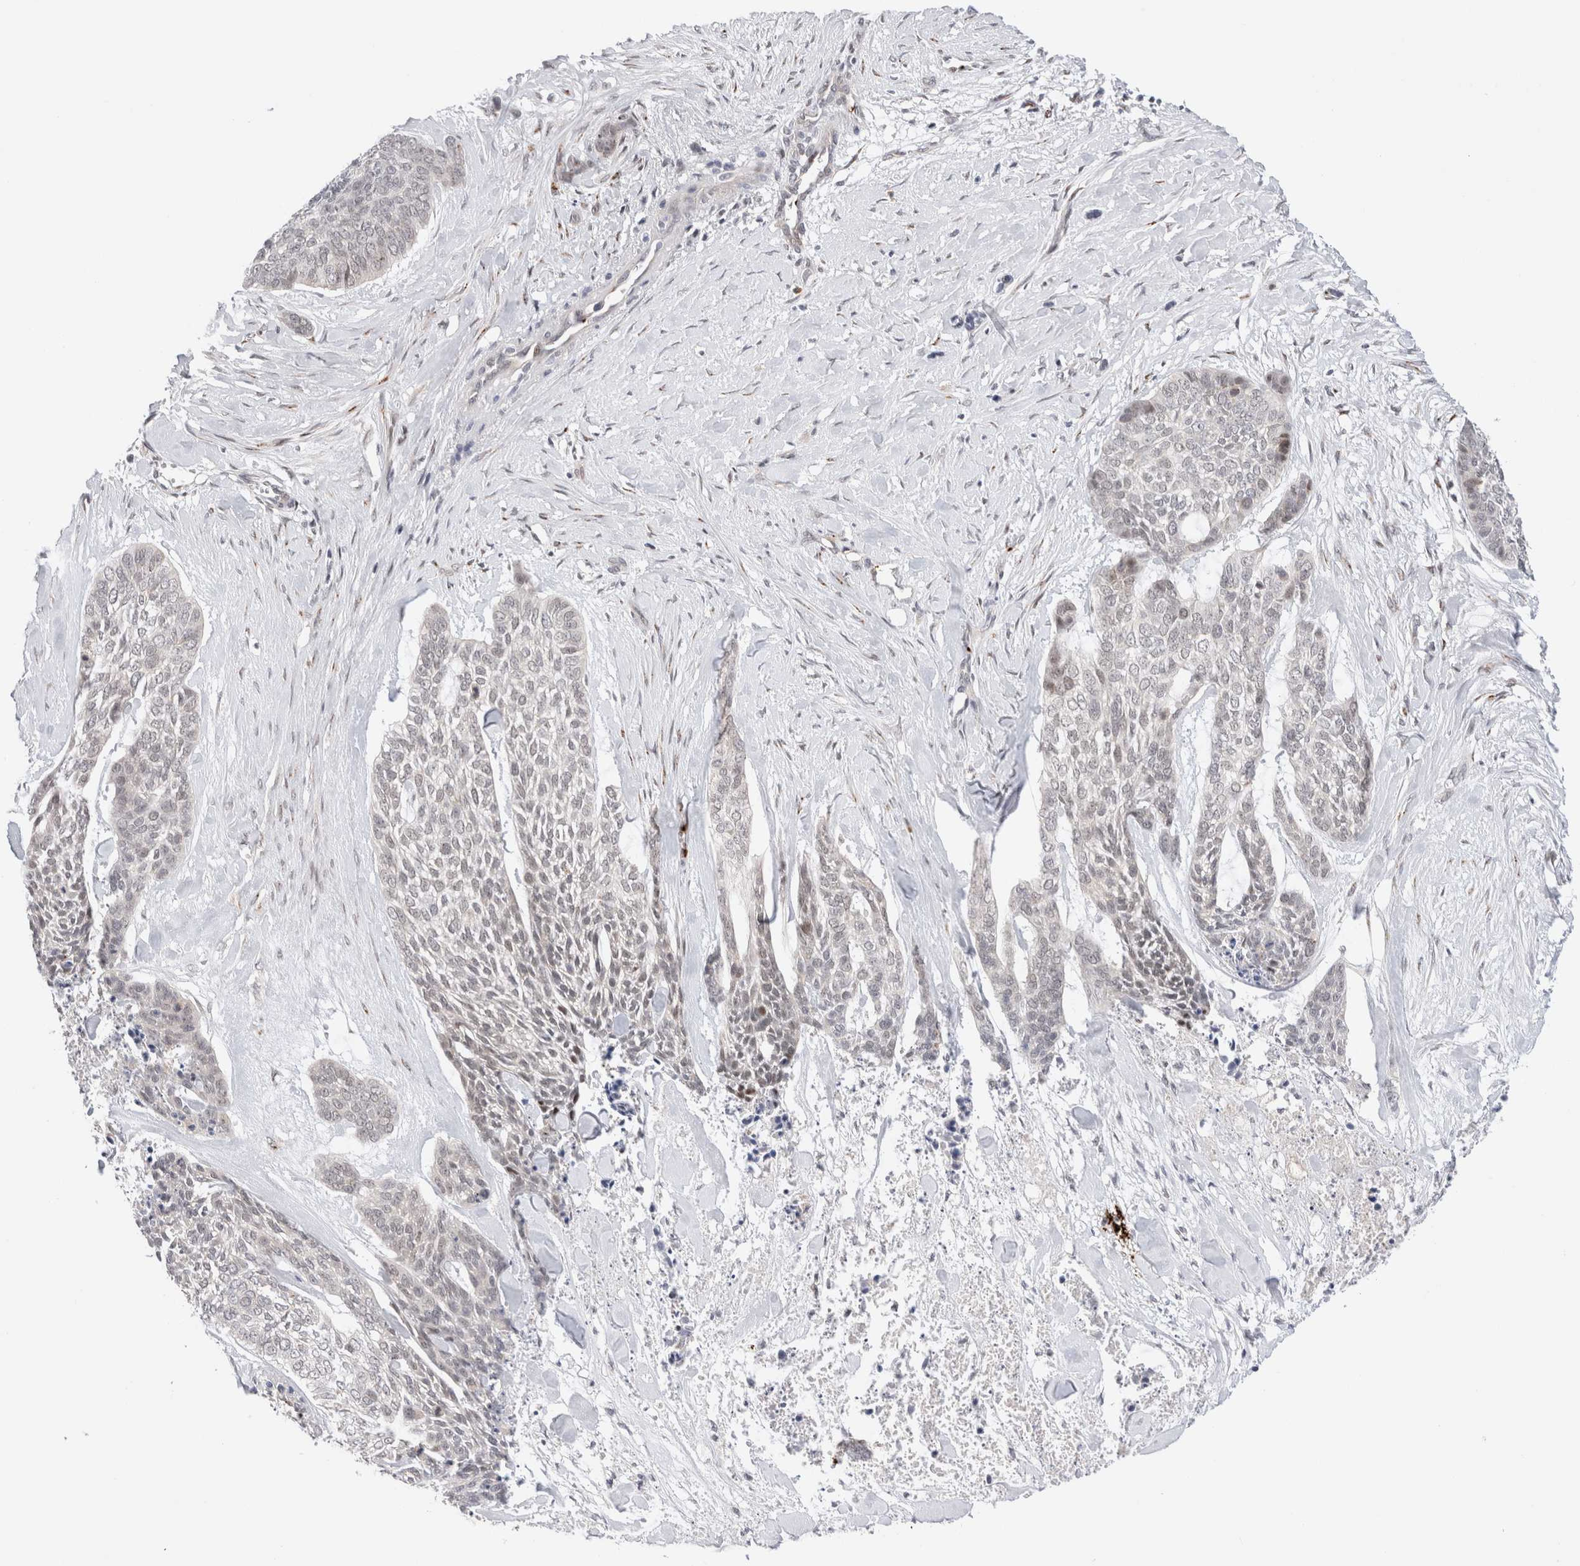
{"staining": {"intensity": "negative", "quantity": "none", "location": "none"}, "tissue": "skin cancer", "cell_type": "Tumor cells", "image_type": "cancer", "snomed": [{"axis": "morphology", "description": "Basal cell carcinoma"}, {"axis": "topography", "description": "Skin"}], "caption": "IHC histopathology image of skin basal cell carcinoma stained for a protein (brown), which exhibits no expression in tumor cells.", "gene": "VPS28", "patient": {"sex": "female", "age": 64}}